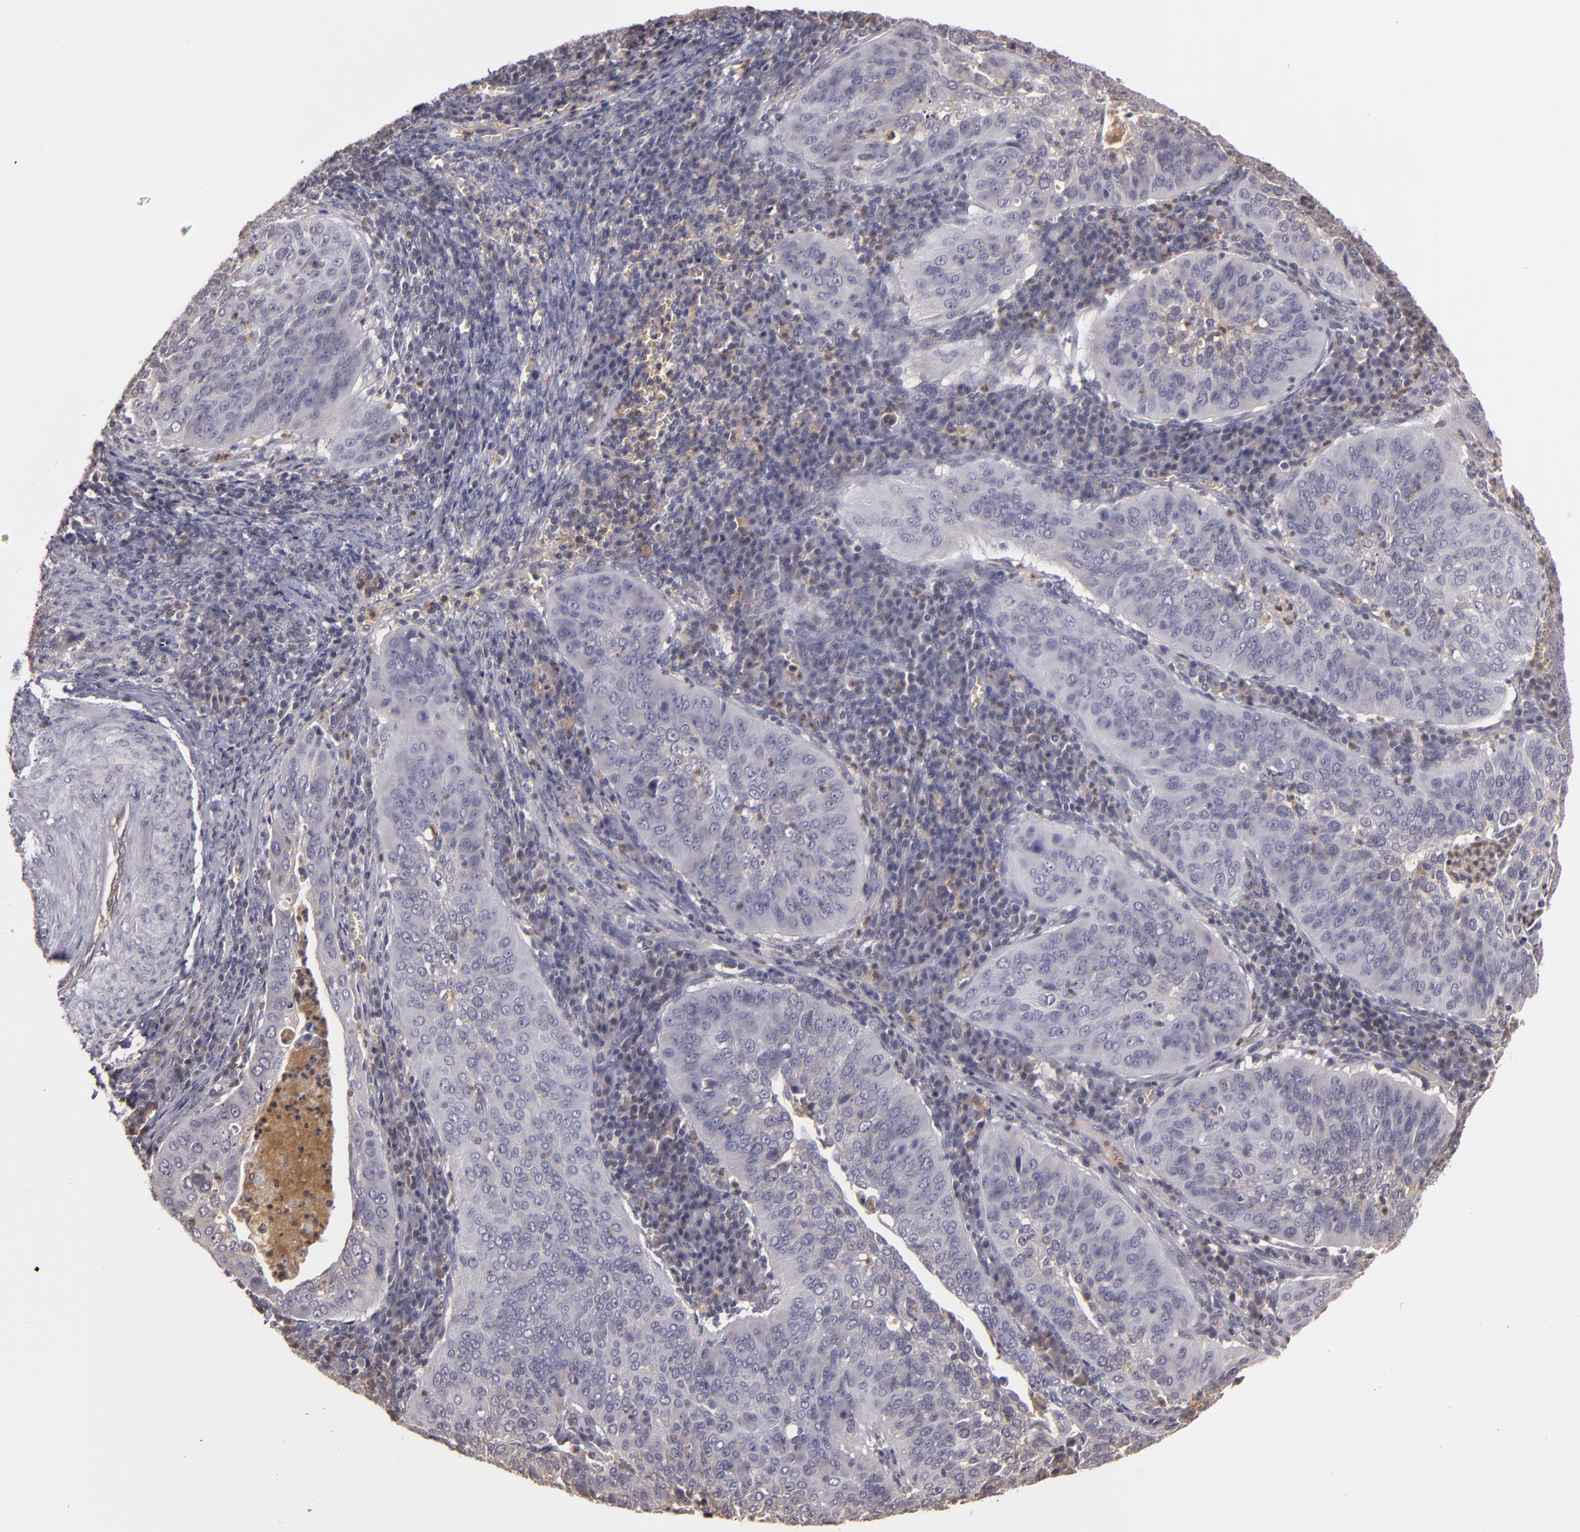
{"staining": {"intensity": "weak", "quantity": "25%-75%", "location": "cytoplasmic/membranous"}, "tissue": "cervical cancer", "cell_type": "Tumor cells", "image_type": "cancer", "snomed": [{"axis": "morphology", "description": "Squamous cell carcinoma, NOS"}, {"axis": "topography", "description": "Cervix"}], "caption": "Immunohistochemistry (IHC) of human cervical cancer (squamous cell carcinoma) displays low levels of weak cytoplasmic/membranous staining in approximately 25%-75% of tumor cells.", "gene": "LRG1", "patient": {"sex": "female", "age": 39}}